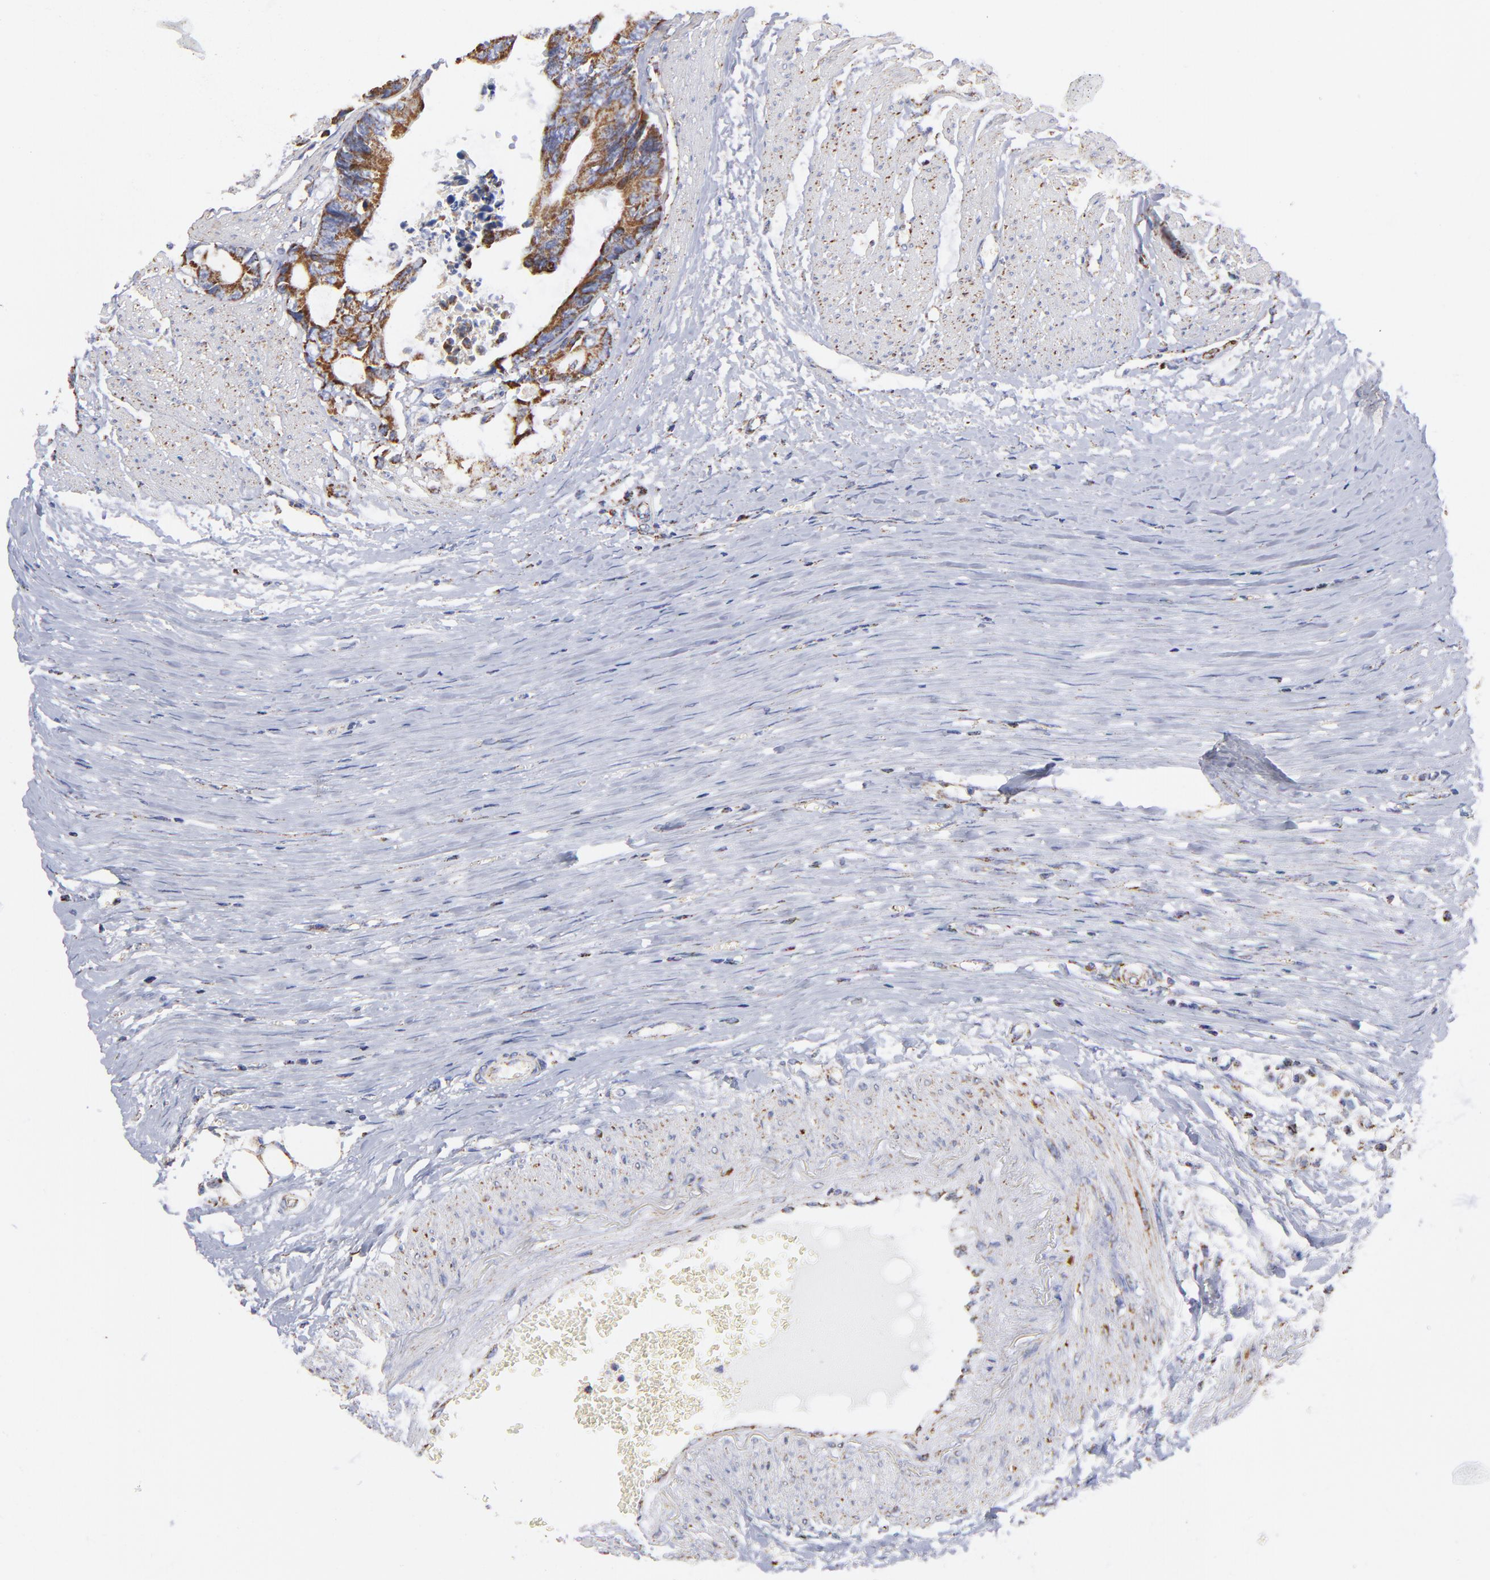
{"staining": {"intensity": "strong", "quantity": ">75%", "location": "cytoplasmic/membranous"}, "tissue": "colorectal cancer", "cell_type": "Tumor cells", "image_type": "cancer", "snomed": [{"axis": "morphology", "description": "Adenocarcinoma, NOS"}, {"axis": "topography", "description": "Rectum"}], "caption": "Protein expression by IHC exhibits strong cytoplasmic/membranous staining in approximately >75% of tumor cells in colorectal cancer. (brown staining indicates protein expression, while blue staining denotes nuclei).", "gene": "PHB1", "patient": {"sex": "female", "age": 98}}